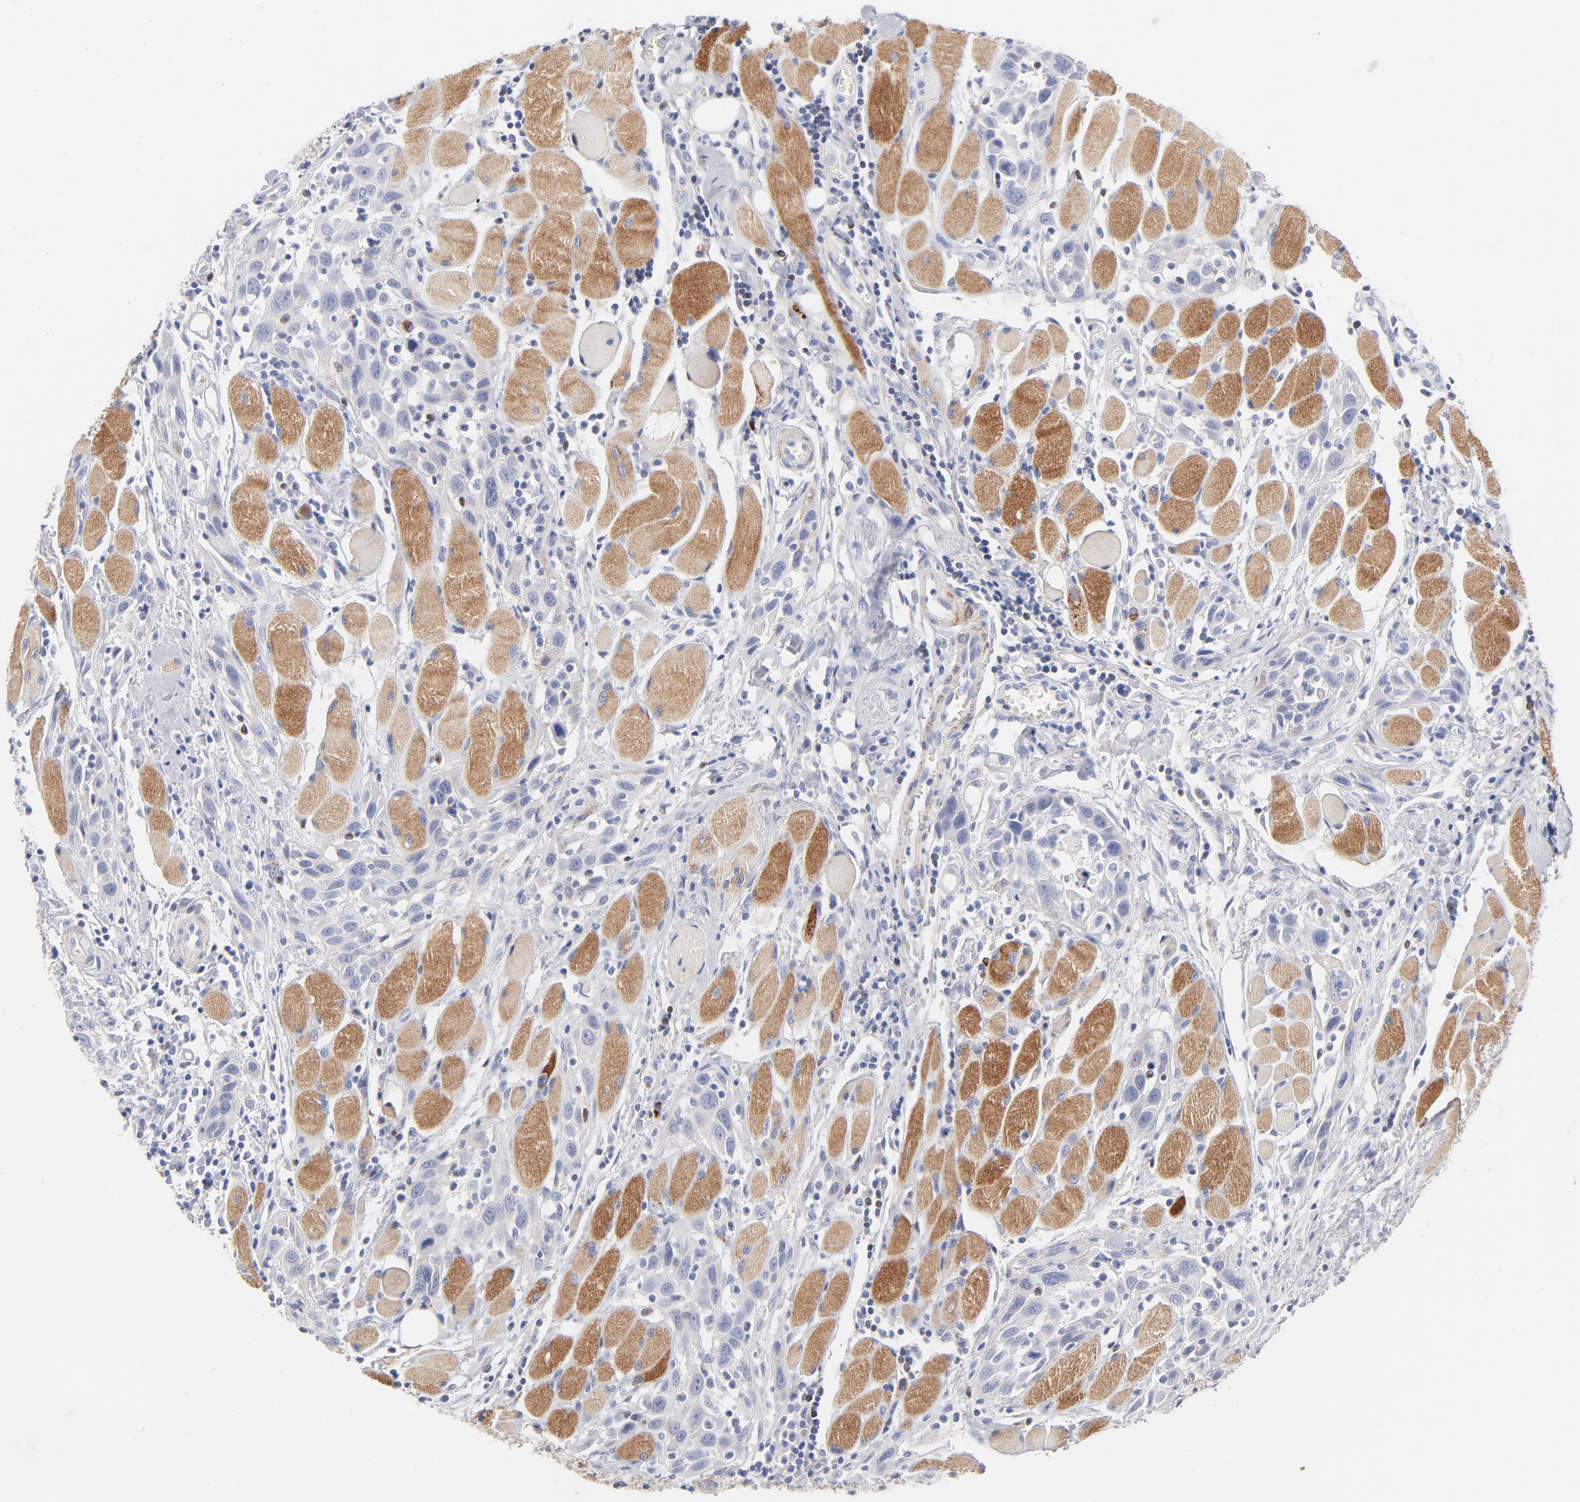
{"staining": {"intensity": "negative", "quantity": "none", "location": "none"}, "tissue": "head and neck cancer", "cell_type": "Tumor cells", "image_type": "cancer", "snomed": [{"axis": "morphology", "description": "Squamous cell carcinoma, NOS"}, {"axis": "topography", "description": "Oral tissue"}, {"axis": "topography", "description": "Head-Neck"}], "caption": "Image shows no significant protein expression in tumor cells of squamous cell carcinoma (head and neck).", "gene": "MID1", "patient": {"sex": "female", "age": 50}}